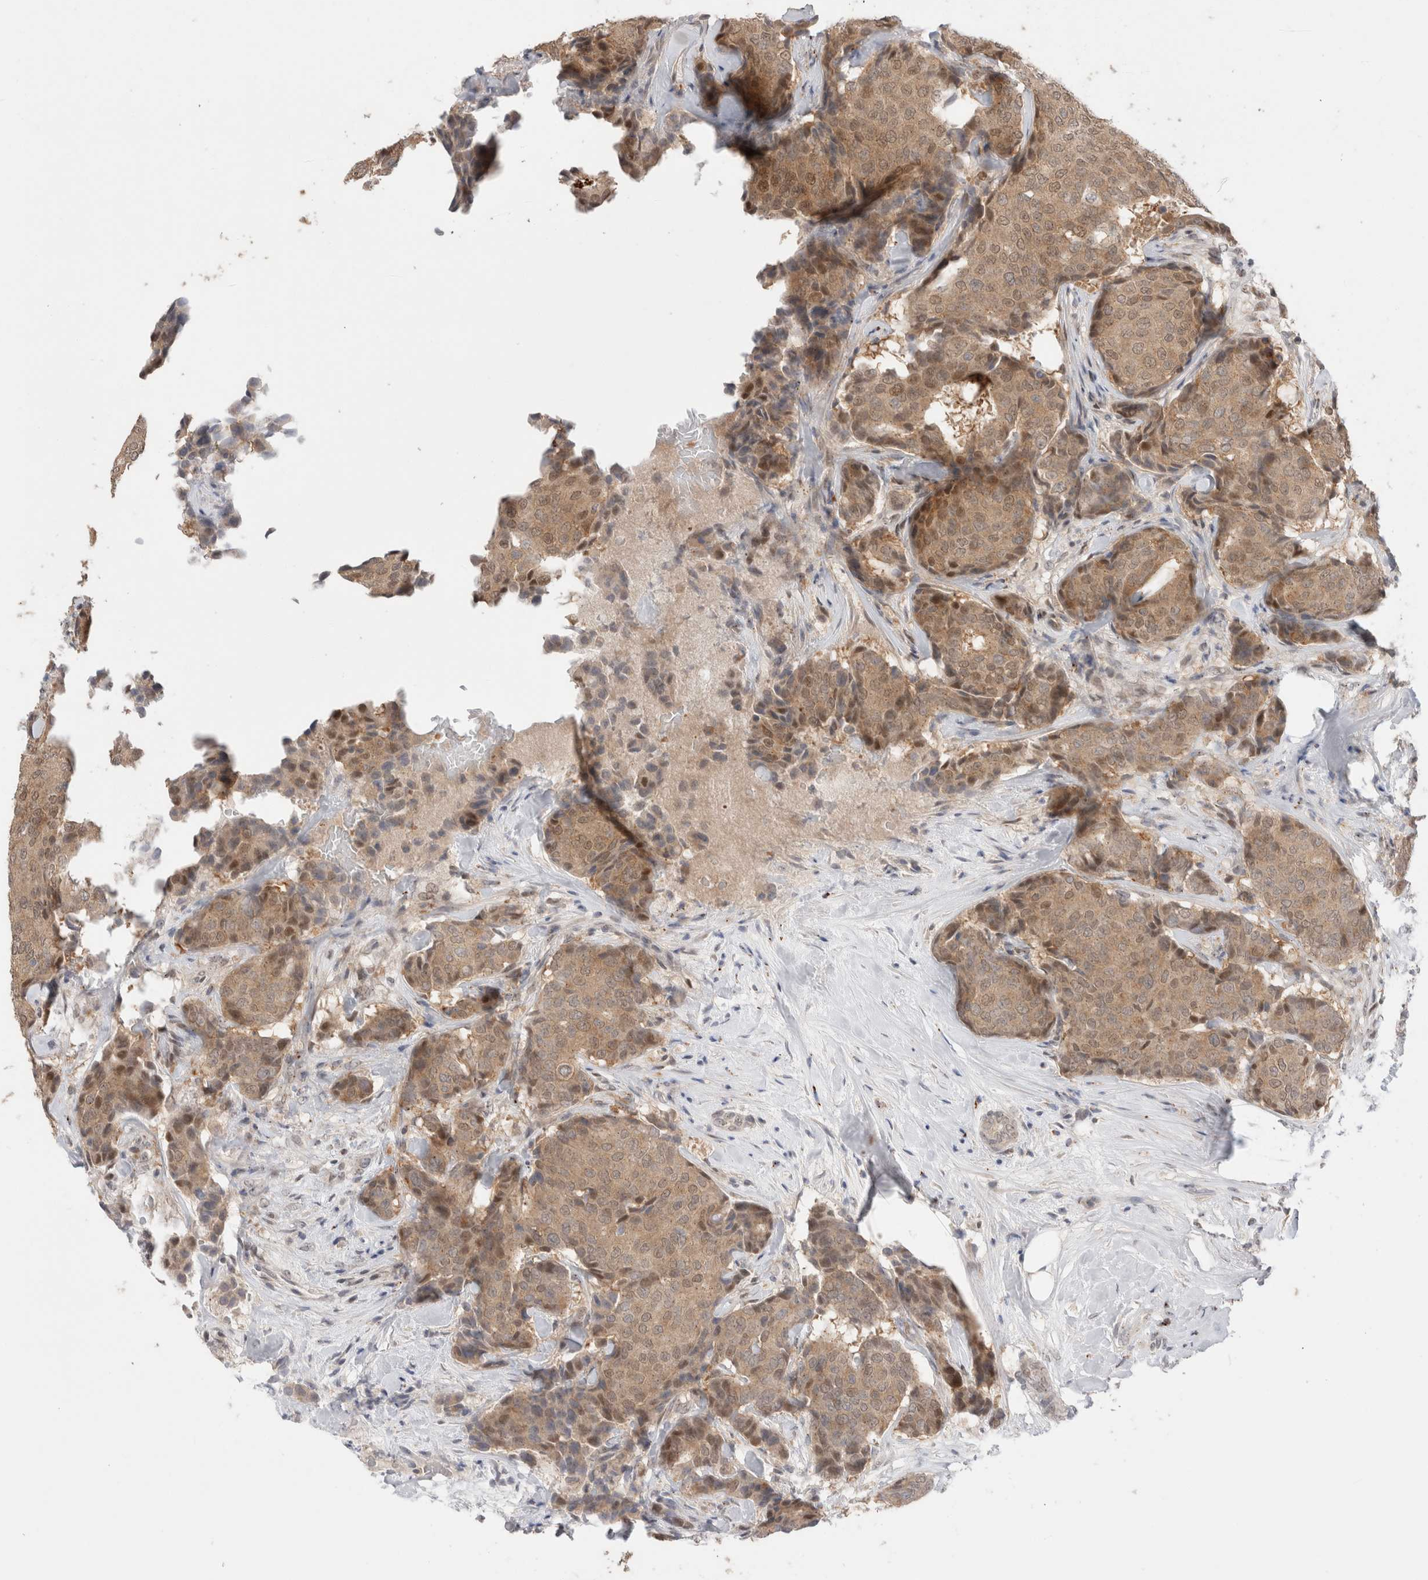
{"staining": {"intensity": "weak", "quantity": ">75%", "location": "cytoplasmic/membranous"}, "tissue": "breast cancer", "cell_type": "Tumor cells", "image_type": "cancer", "snomed": [{"axis": "morphology", "description": "Duct carcinoma"}, {"axis": "topography", "description": "Breast"}], "caption": "High-power microscopy captured an immunohistochemistry image of breast cancer (intraductal carcinoma), revealing weak cytoplasmic/membranous positivity in about >75% of tumor cells.", "gene": "SLC29A1", "patient": {"sex": "female", "age": 75}}